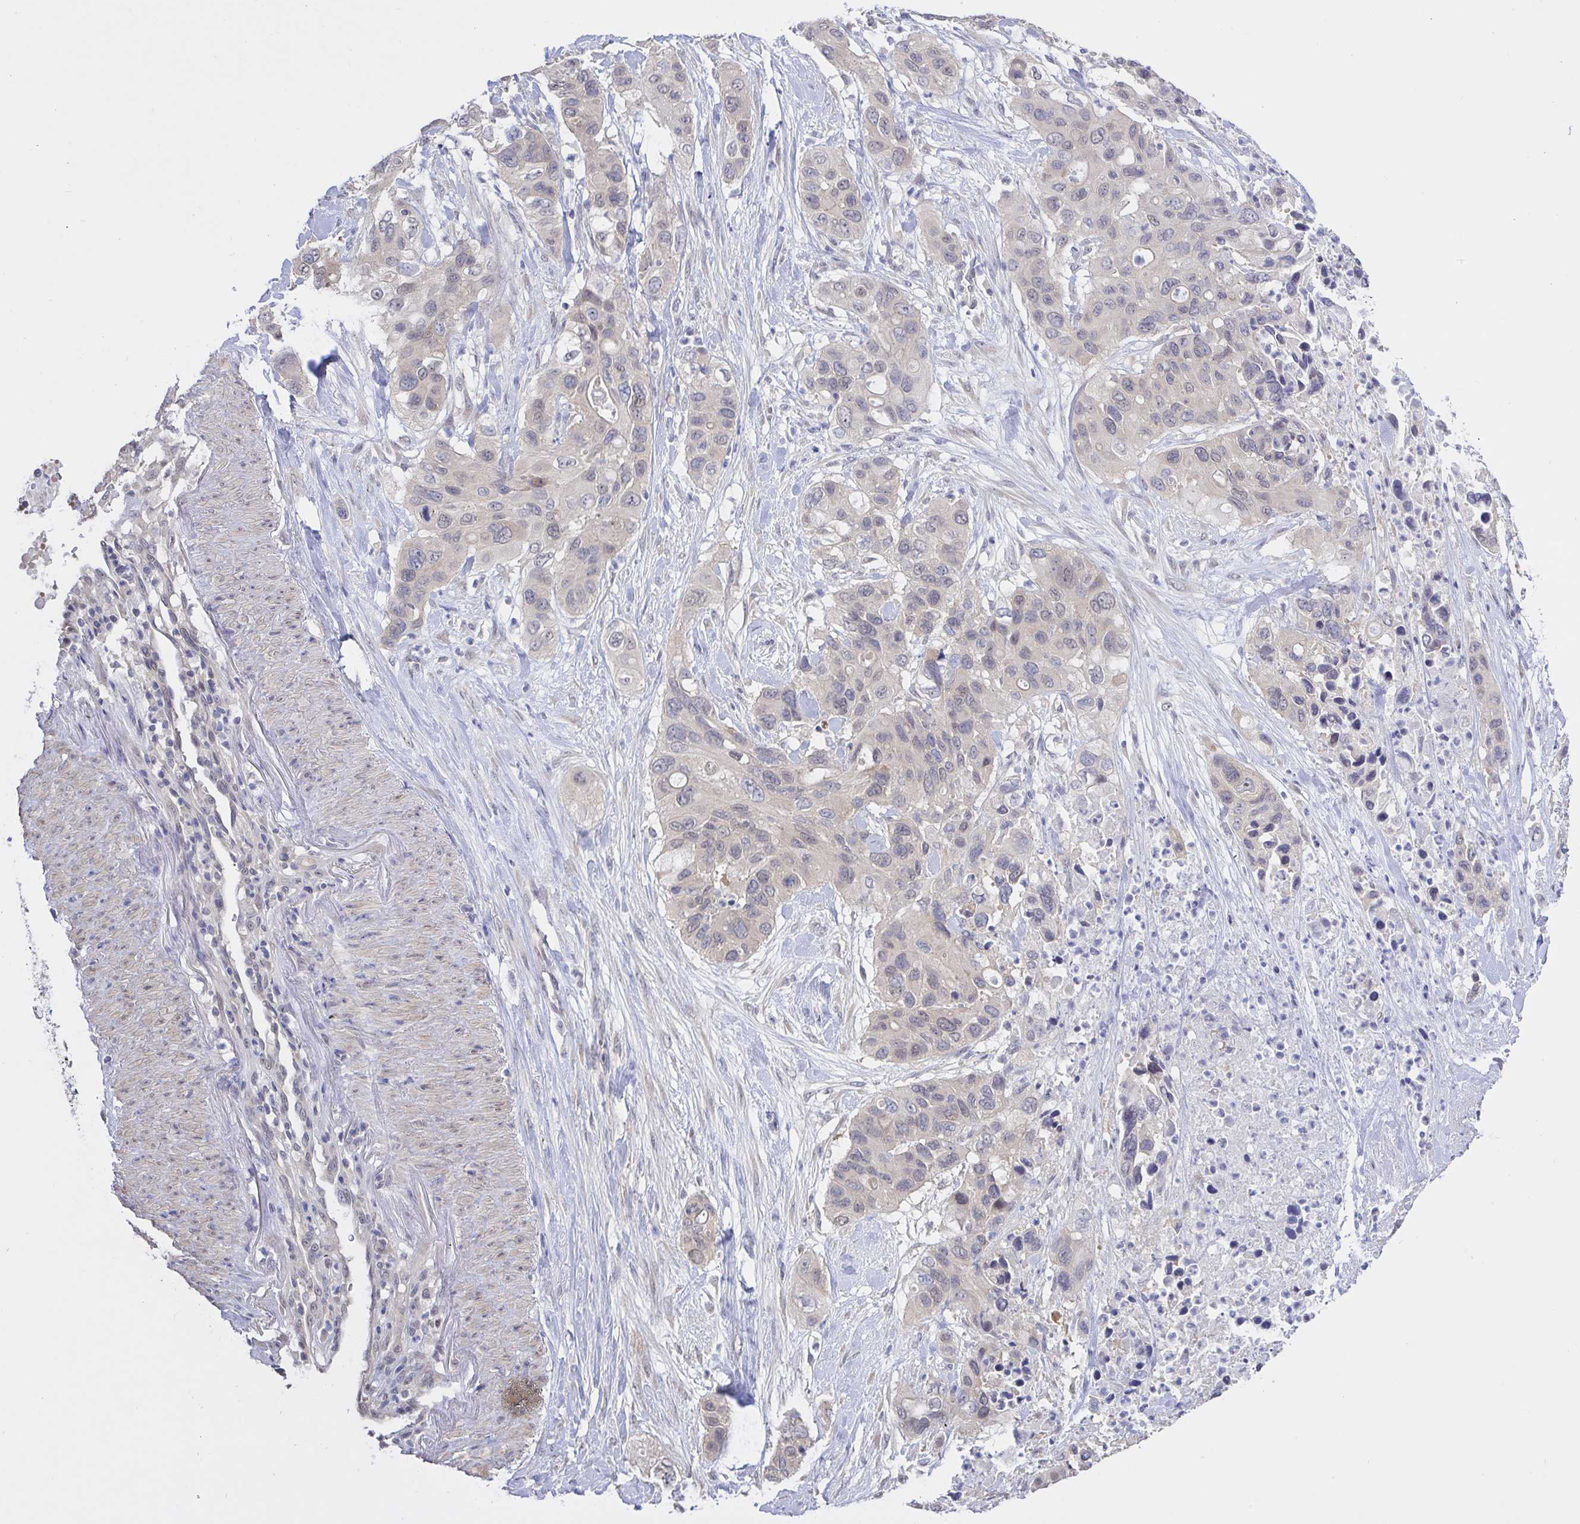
{"staining": {"intensity": "weak", "quantity": "<25%", "location": "nuclear"}, "tissue": "pancreatic cancer", "cell_type": "Tumor cells", "image_type": "cancer", "snomed": [{"axis": "morphology", "description": "Adenocarcinoma, NOS"}, {"axis": "topography", "description": "Pancreas"}], "caption": "Tumor cells show no significant positivity in pancreatic cancer (adenocarcinoma). (Brightfield microscopy of DAB (3,3'-diaminobenzidine) immunohistochemistry (IHC) at high magnification).", "gene": "HYPK", "patient": {"sex": "female", "age": 71}}